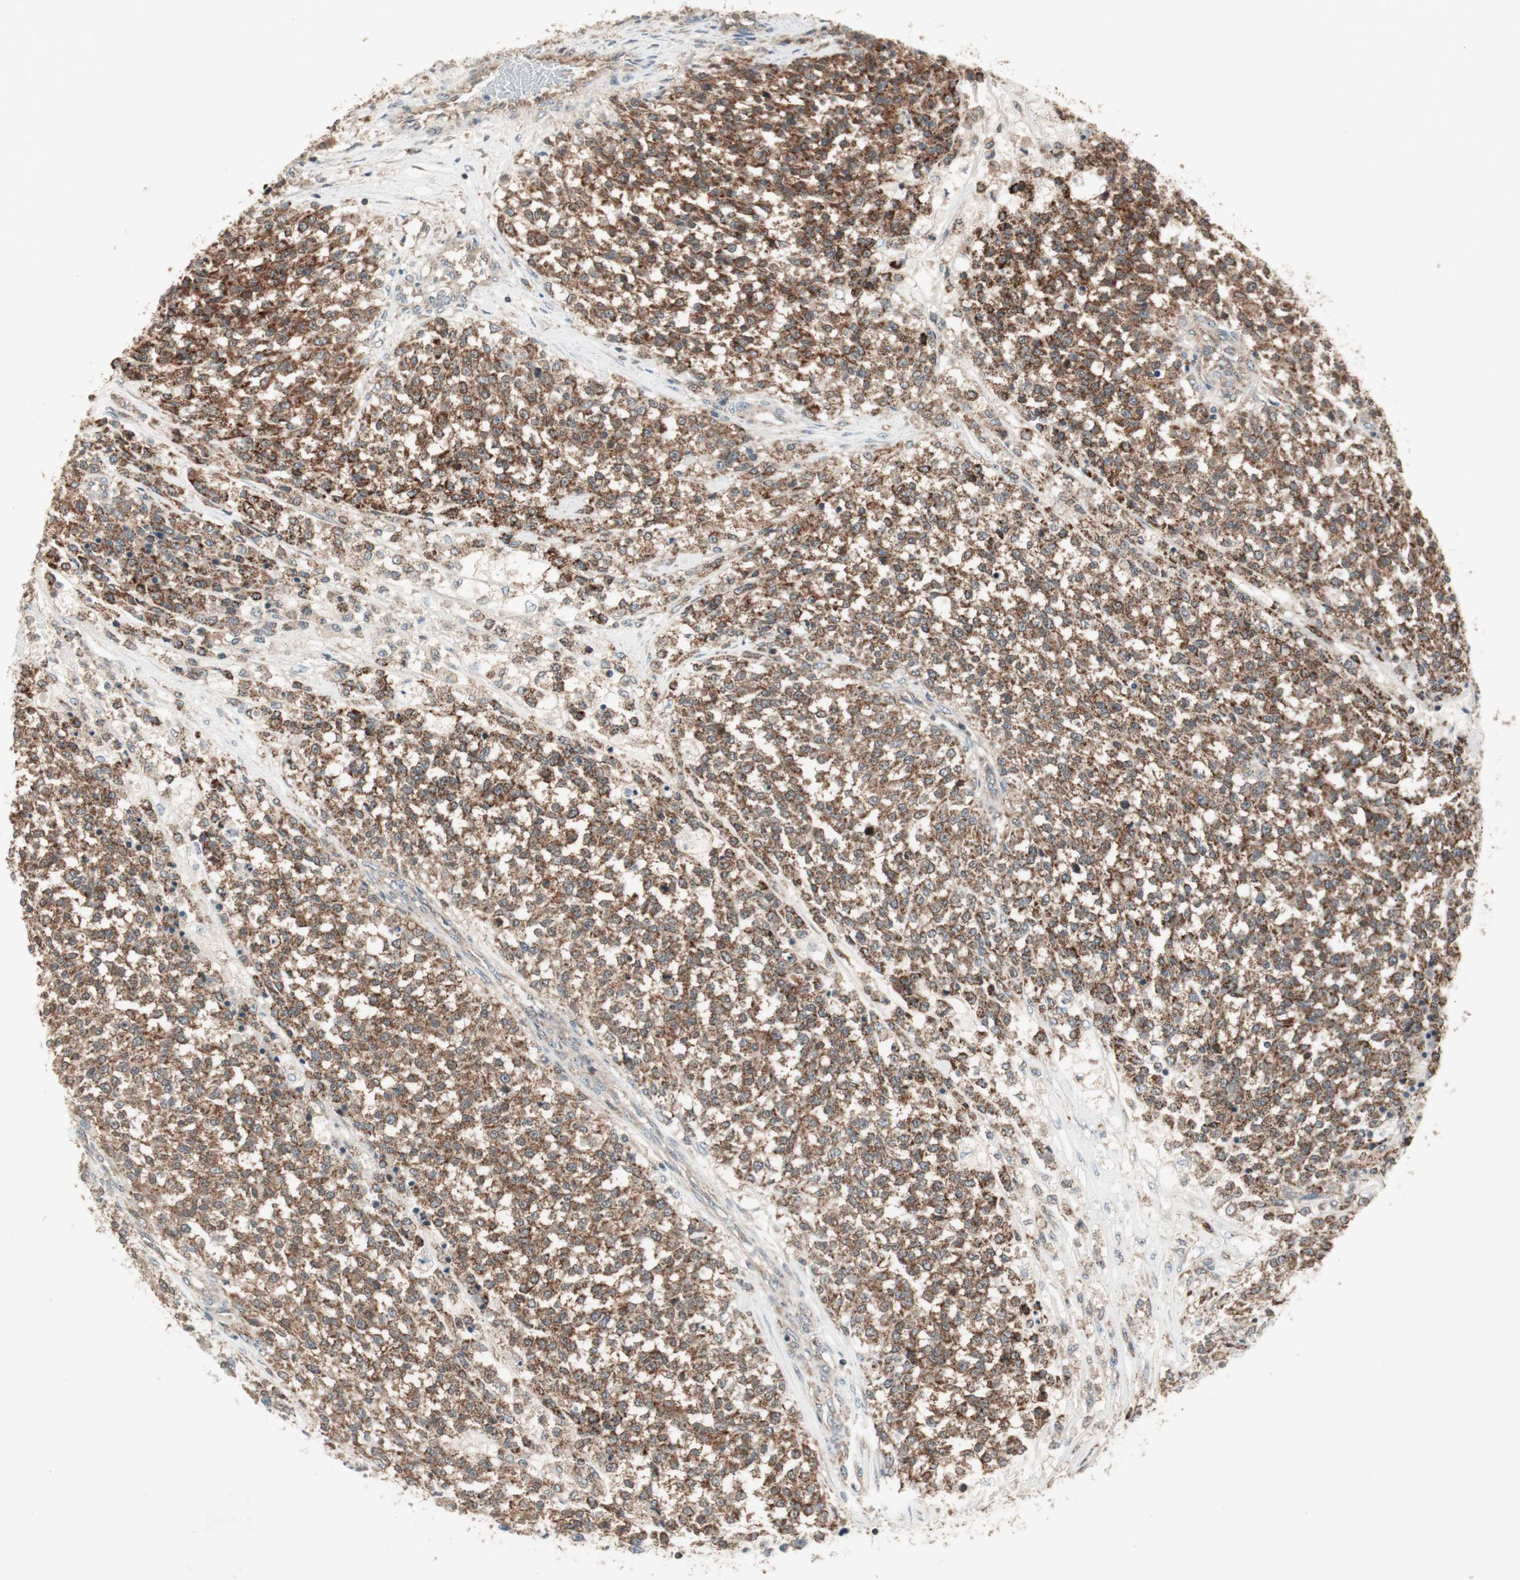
{"staining": {"intensity": "strong", "quantity": ">75%", "location": "cytoplasmic/membranous"}, "tissue": "testis cancer", "cell_type": "Tumor cells", "image_type": "cancer", "snomed": [{"axis": "morphology", "description": "Seminoma, NOS"}, {"axis": "topography", "description": "Testis"}], "caption": "Immunohistochemistry of human testis cancer (seminoma) demonstrates high levels of strong cytoplasmic/membranous expression in about >75% of tumor cells.", "gene": "CC2D1A", "patient": {"sex": "male", "age": 59}}